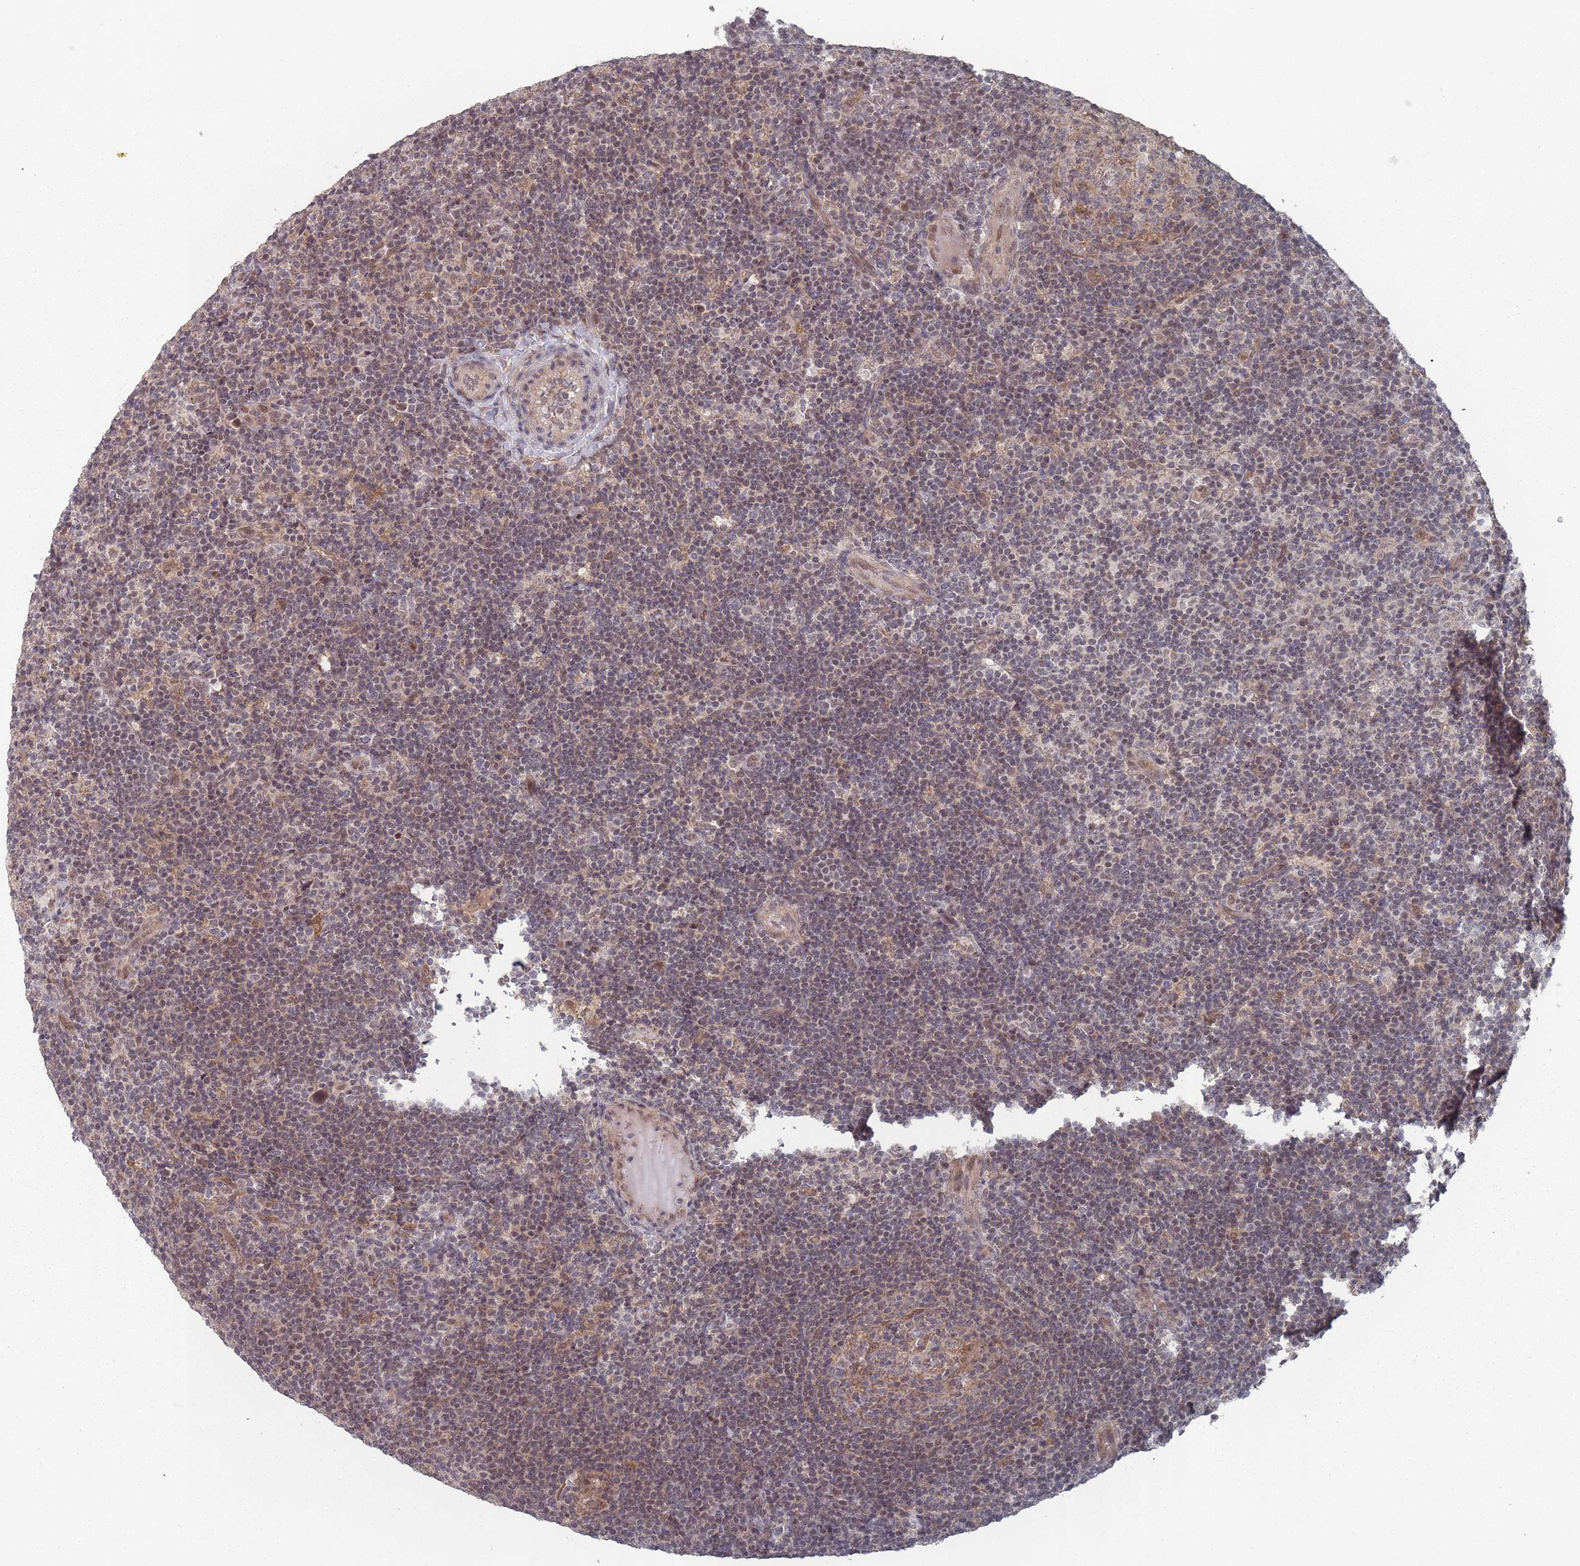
{"staining": {"intensity": "weak", "quantity": "25%-75%", "location": "nuclear"}, "tissue": "lymphoma", "cell_type": "Tumor cells", "image_type": "cancer", "snomed": [{"axis": "morphology", "description": "Hodgkin's disease, NOS"}, {"axis": "topography", "description": "Lymph node"}], "caption": "Human Hodgkin's disease stained with a brown dye reveals weak nuclear positive positivity in approximately 25%-75% of tumor cells.", "gene": "CNTRL", "patient": {"sex": "female", "age": 57}}